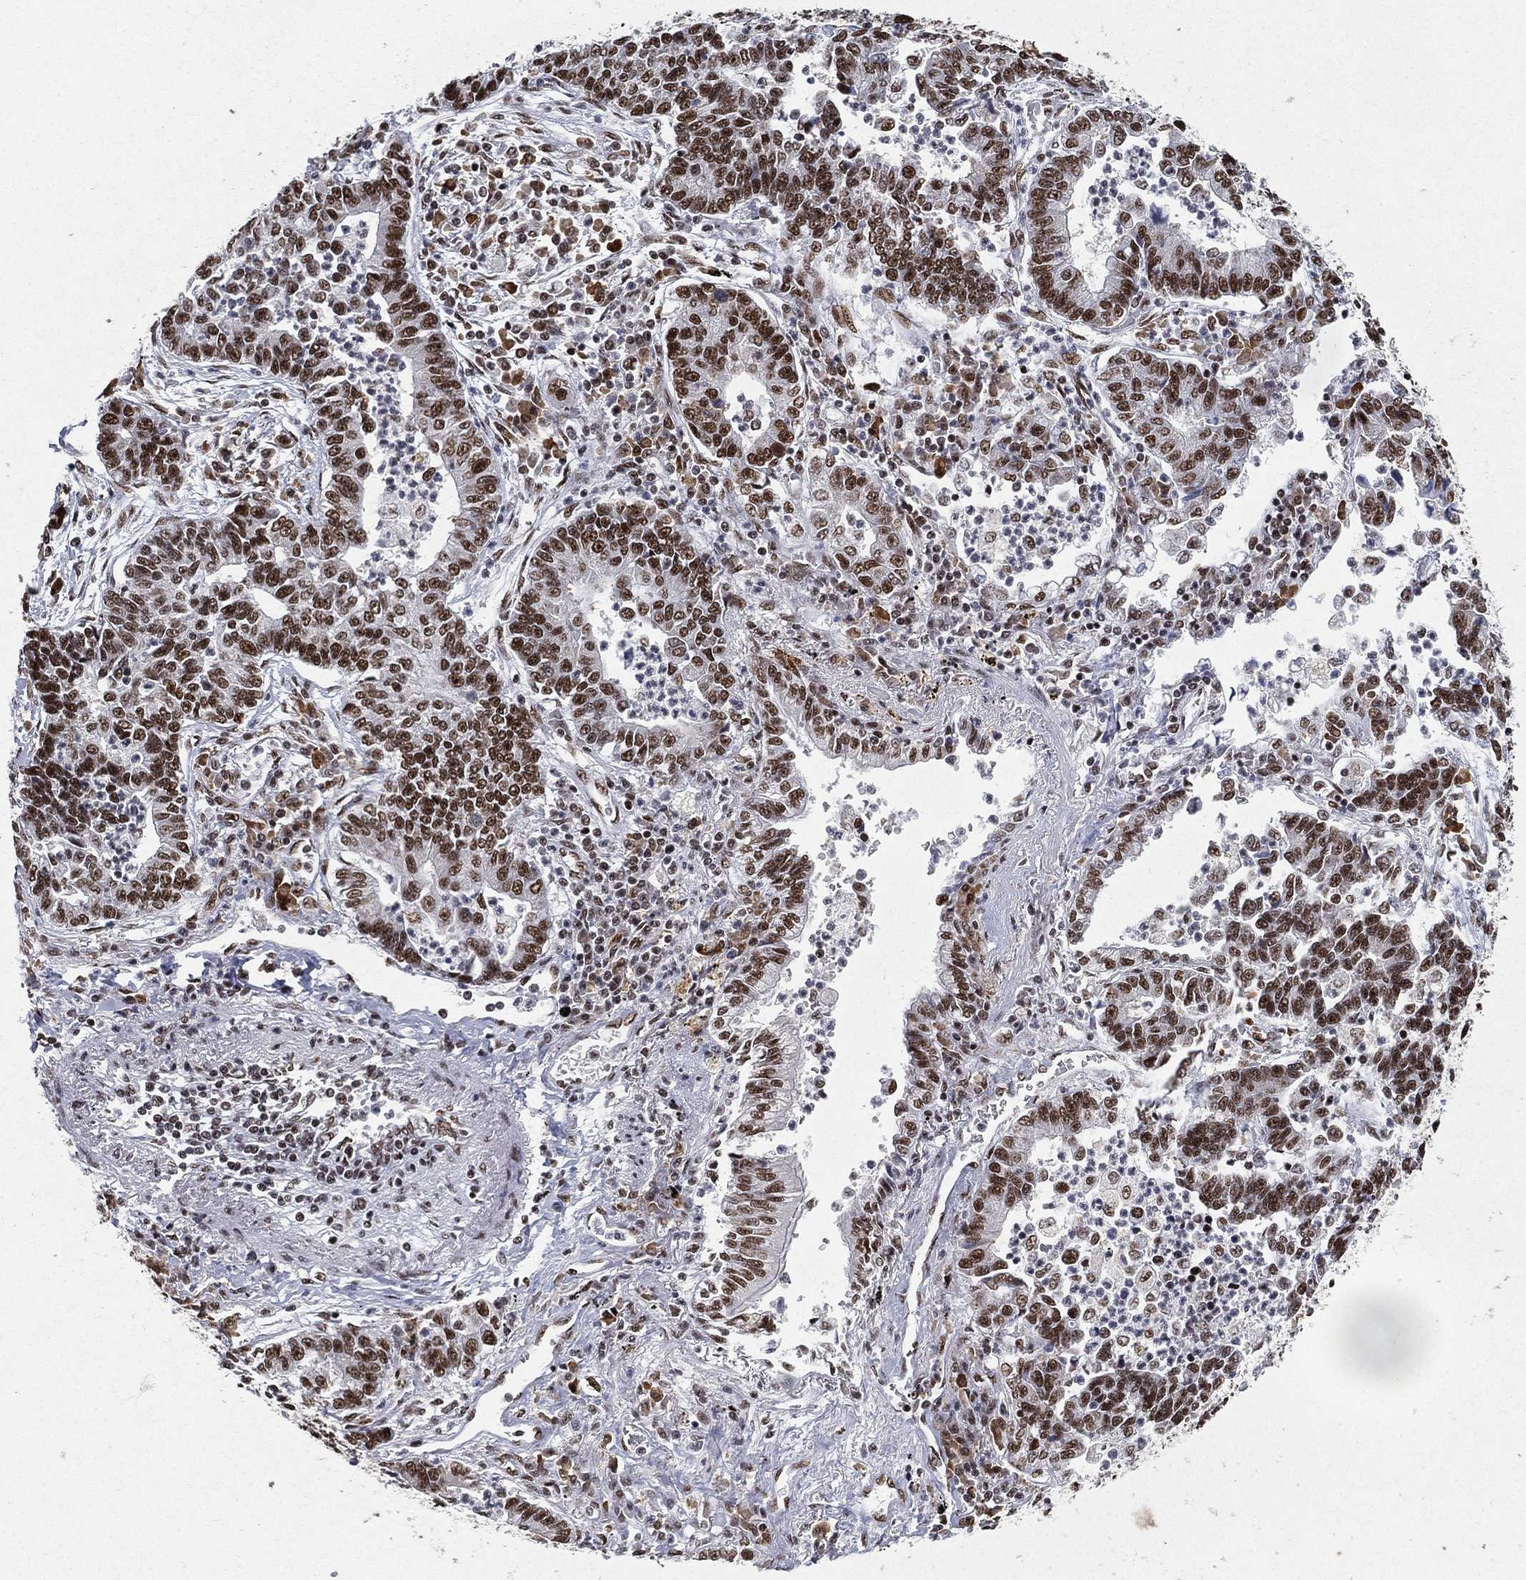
{"staining": {"intensity": "strong", "quantity": ">75%", "location": "nuclear"}, "tissue": "lung cancer", "cell_type": "Tumor cells", "image_type": "cancer", "snomed": [{"axis": "morphology", "description": "Adenocarcinoma, NOS"}, {"axis": "topography", "description": "Lung"}], "caption": "A high amount of strong nuclear positivity is present in approximately >75% of tumor cells in lung cancer tissue.", "gene": "DDX27", "patient": {"sex": "female", "age": 57}}